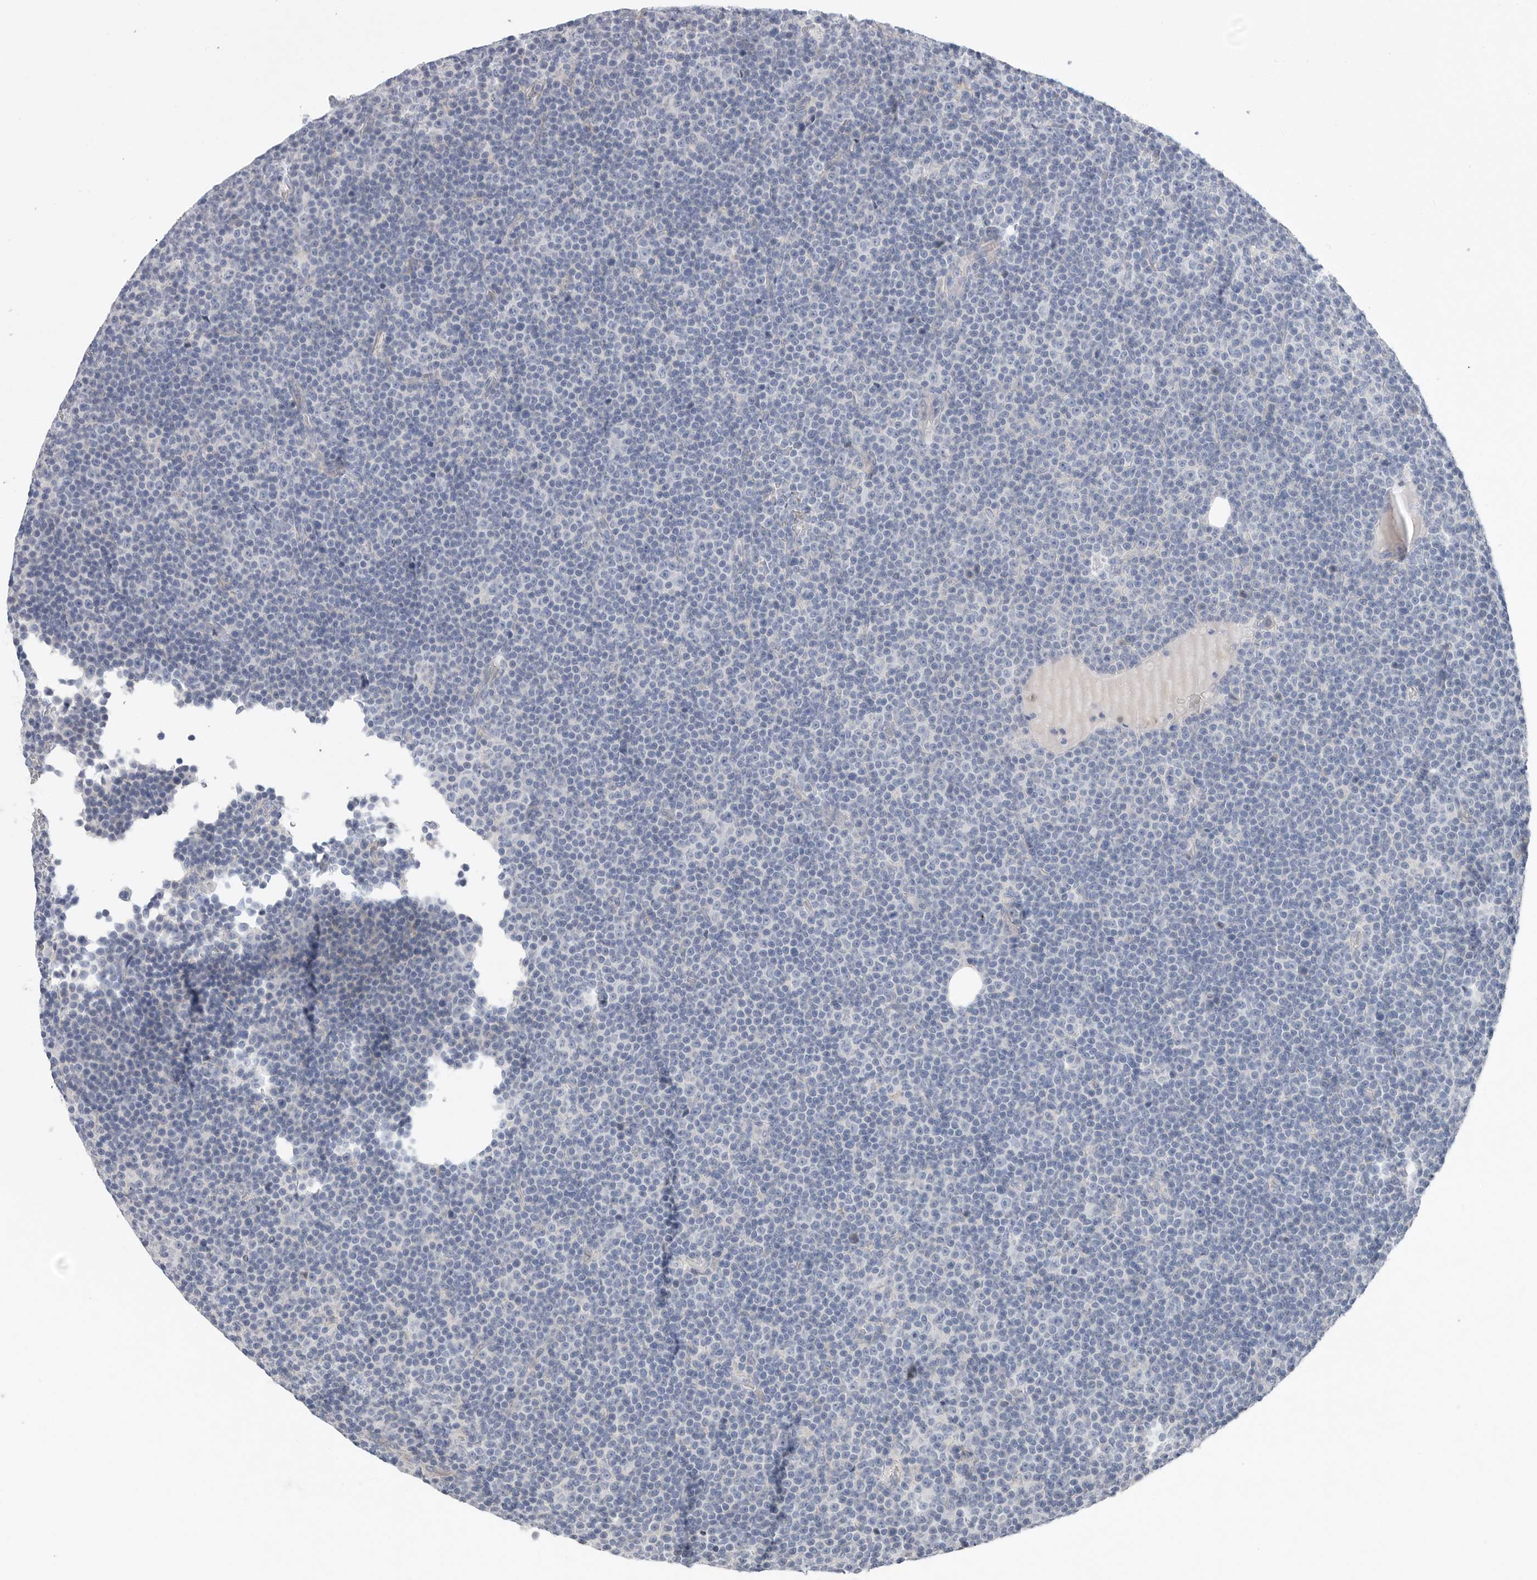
{"staining": {"intensity": "negative", "quantity": "none", "location": "none"}, "tissue": "lymphoma", "cell_type": "Tumor cells", "image_type": "cancer", "snomed": [{"axis": "morphology", "description": "Malignant lymphoma, non-Hodgkin's type, Low grade"}, {"axis": "topography", "description": "Lymph node"}], "caption": "An image of lymphoma stained for a protein shows no brown staining in tumor cells.", "gene": "CAMK2B", "patient": {"sex": "female", "age": 67}}